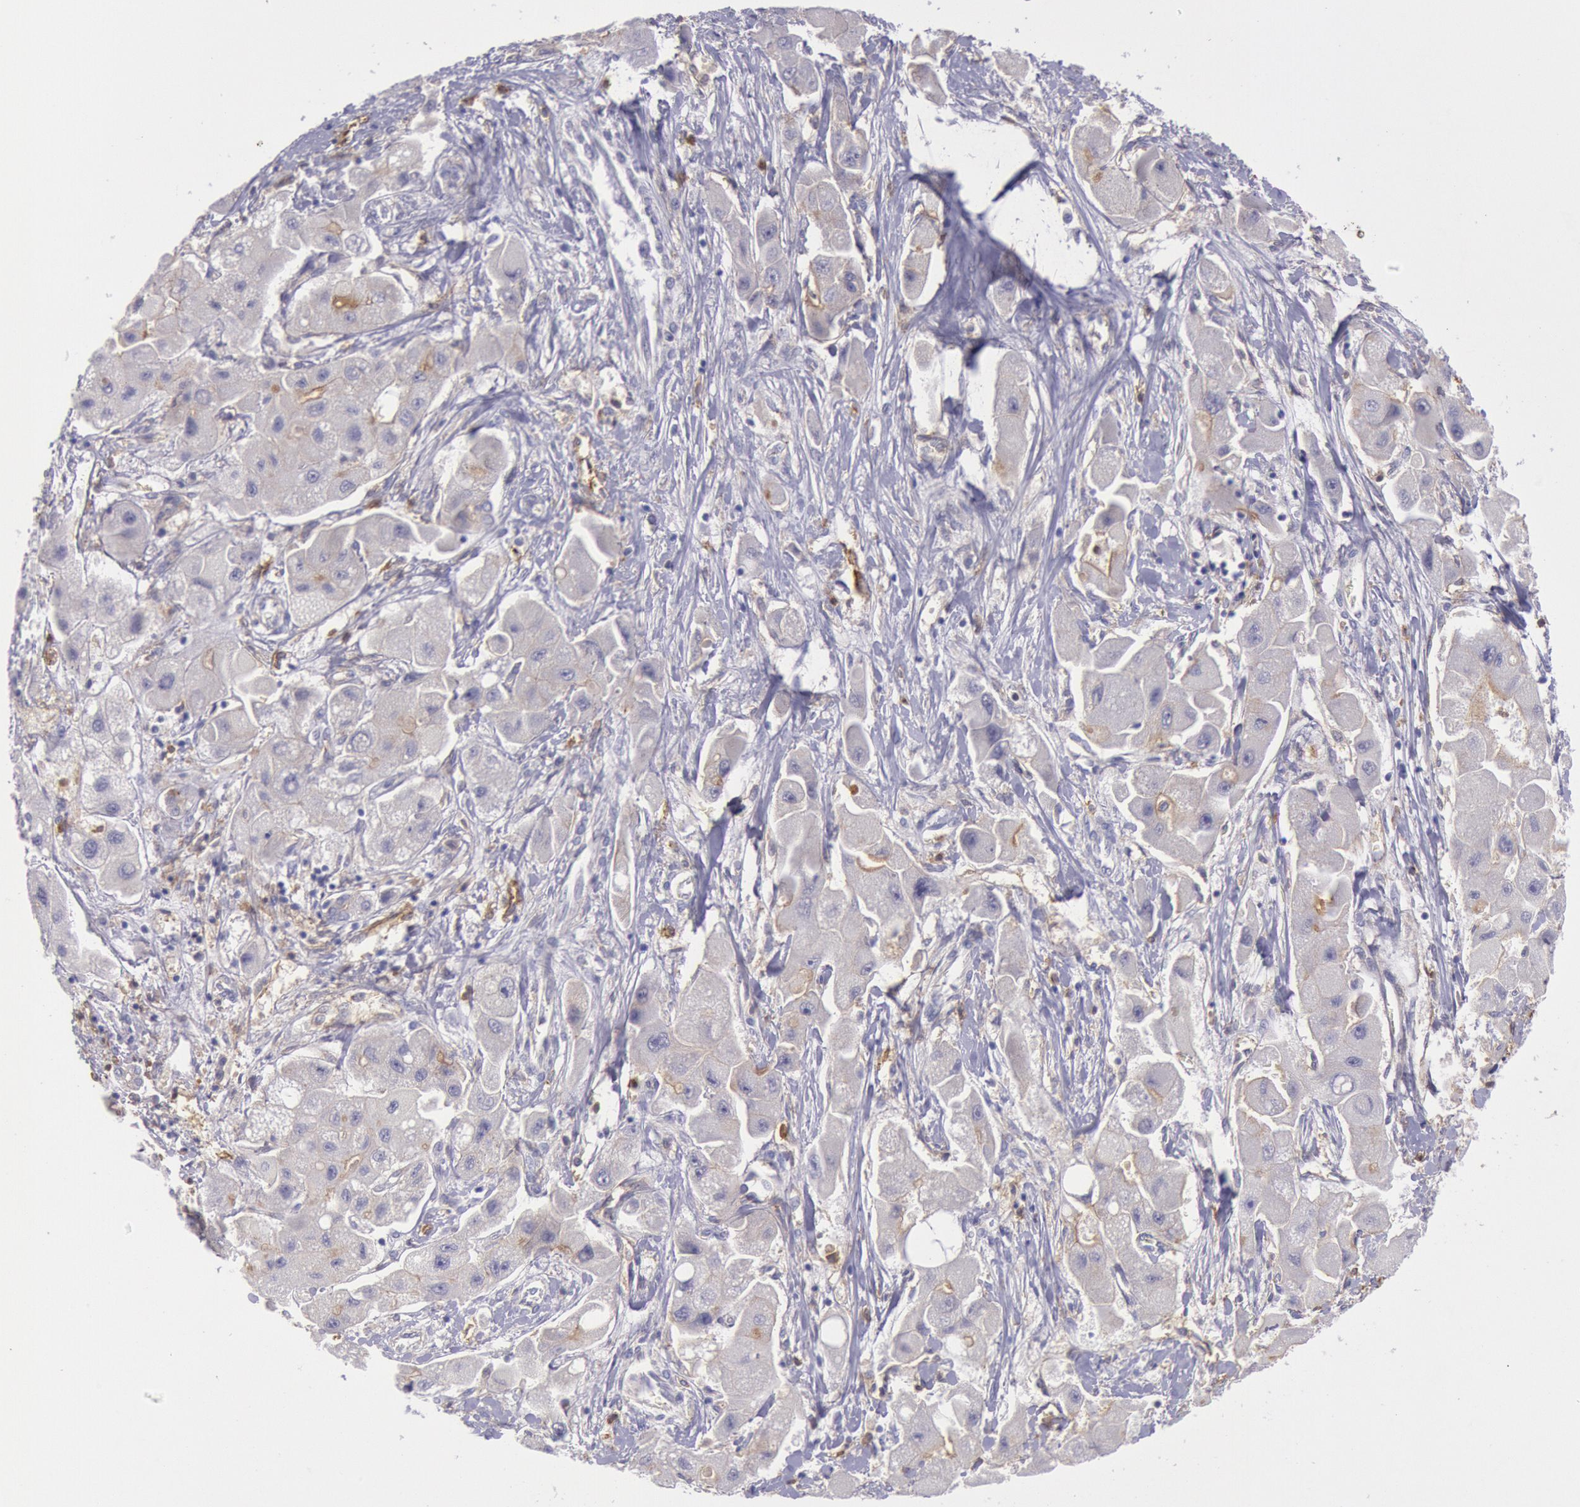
{"staining": {"intensity": "weak", "quantity": "<25%", "location": "cytoplasmic/membranous"}, "tissue": "liver cancer", "cell_type": "Tumor cells", "image_type": "cancer", "snomed": [{"axis": "morphology", "description": "Carcinoma, Hepatocellular, NOS"}, {"axis": "topography", "description": "Liver"}], "caption": "Micrograph shows no protein positivity in tumor cells of hepatocellular carcinoma (liver) tissue.", "gene": "LYN", "patient": {"sex": "male", "age": 24}}